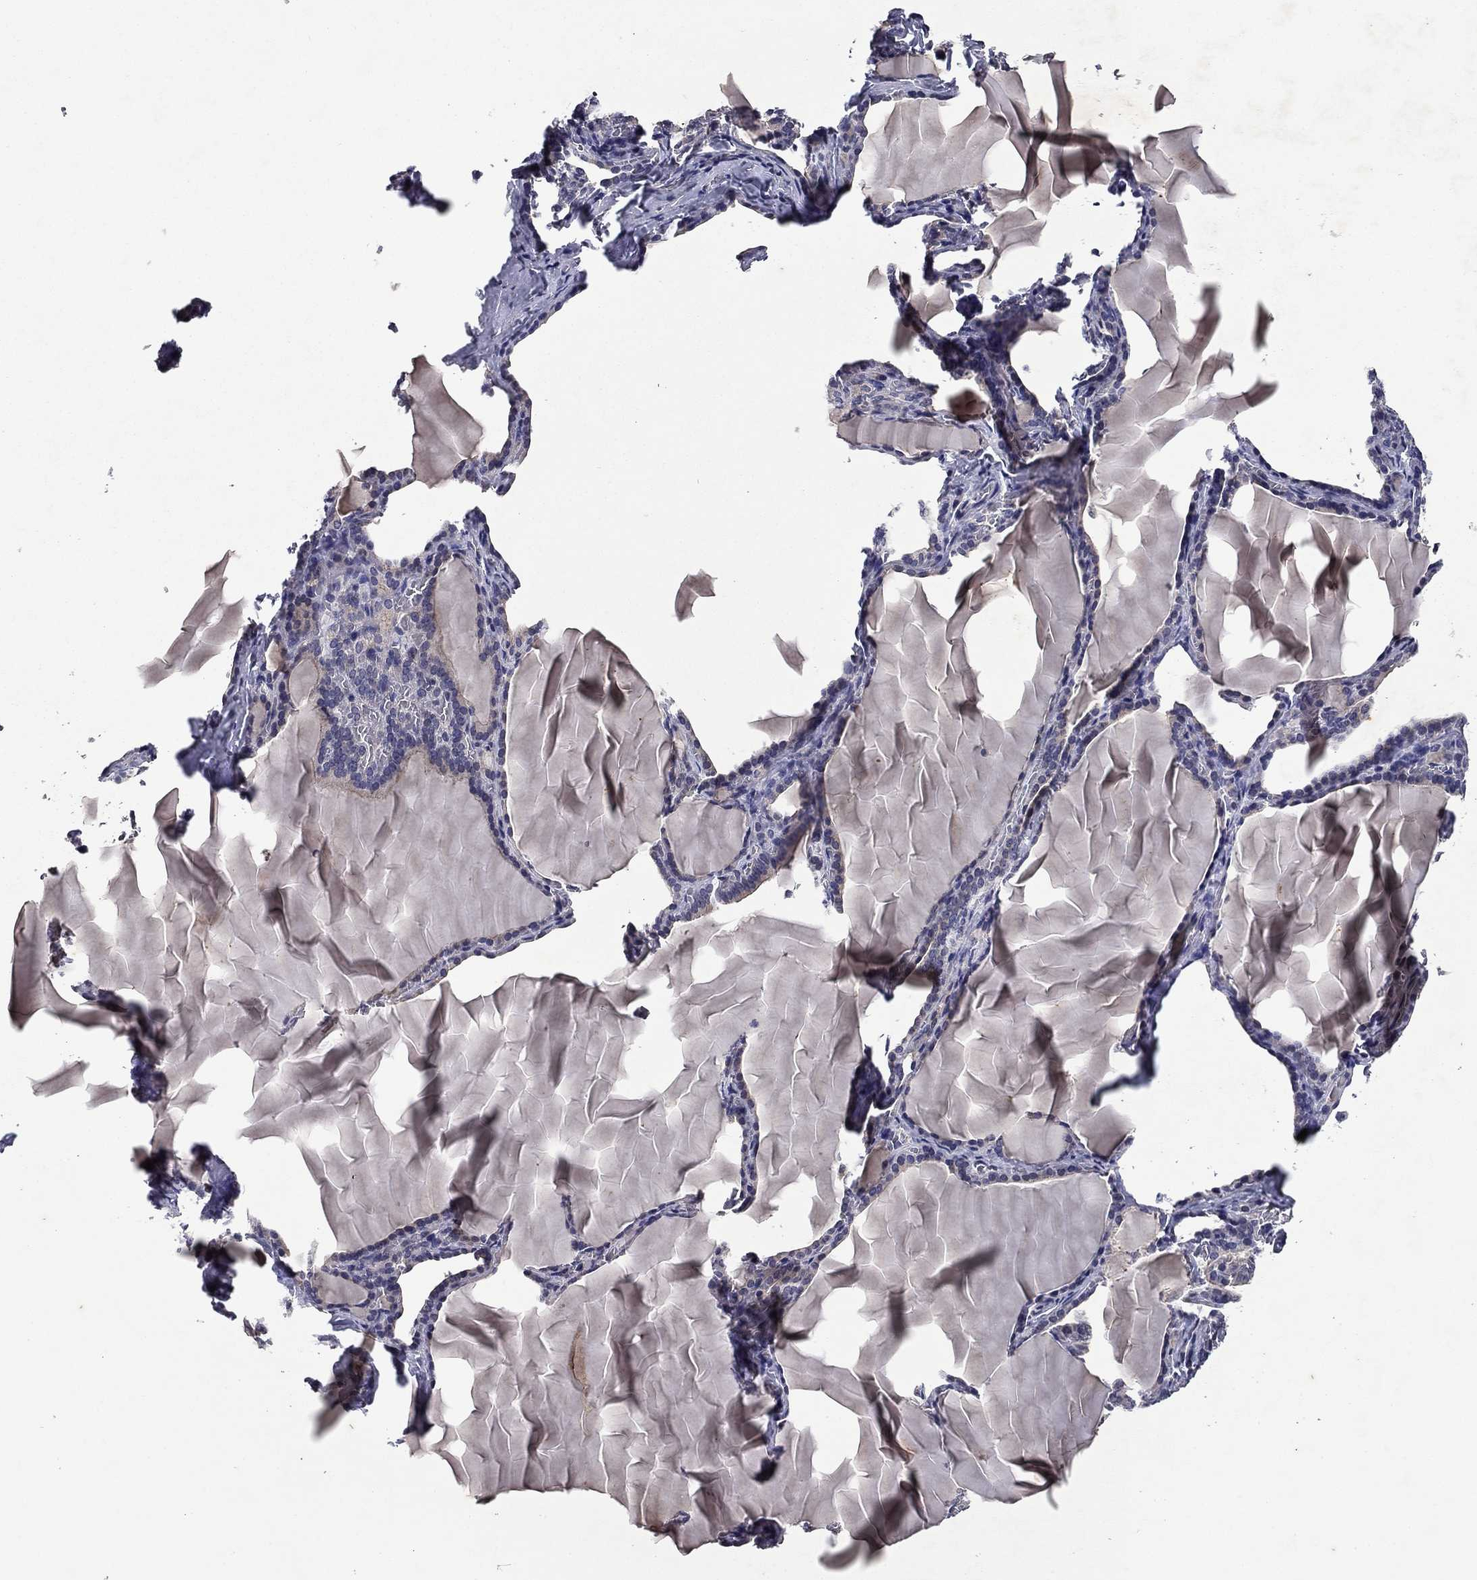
{"staining": {"intensity": "weak", "quantity": "25%-75%", "location": "cytoplasmic/membranous"}, "tissue": "thyroid gland", "cell_type": "Glandular cells", "image_type": "normal", "snomed": [{"axis": "morphology", "description": "Normal tissue, NOS"}, {"axis": "morphology", "description": "Hyperplasia, NOS"}, {"axis": "topography", "description": "Thyroid gland"}], "caption": "DAB (3,3'-diaminobenzidine) immunohistochemical staining of normal thyroid gland displays weak cytoplasmic/membranous protein staining in approximately 25%-75% of glandular cells. (brown staining indicates protein expression, while blue staining denotes nuclei).", "gene": "PROS1", "patient": {"sex": "female", "age": 27}}